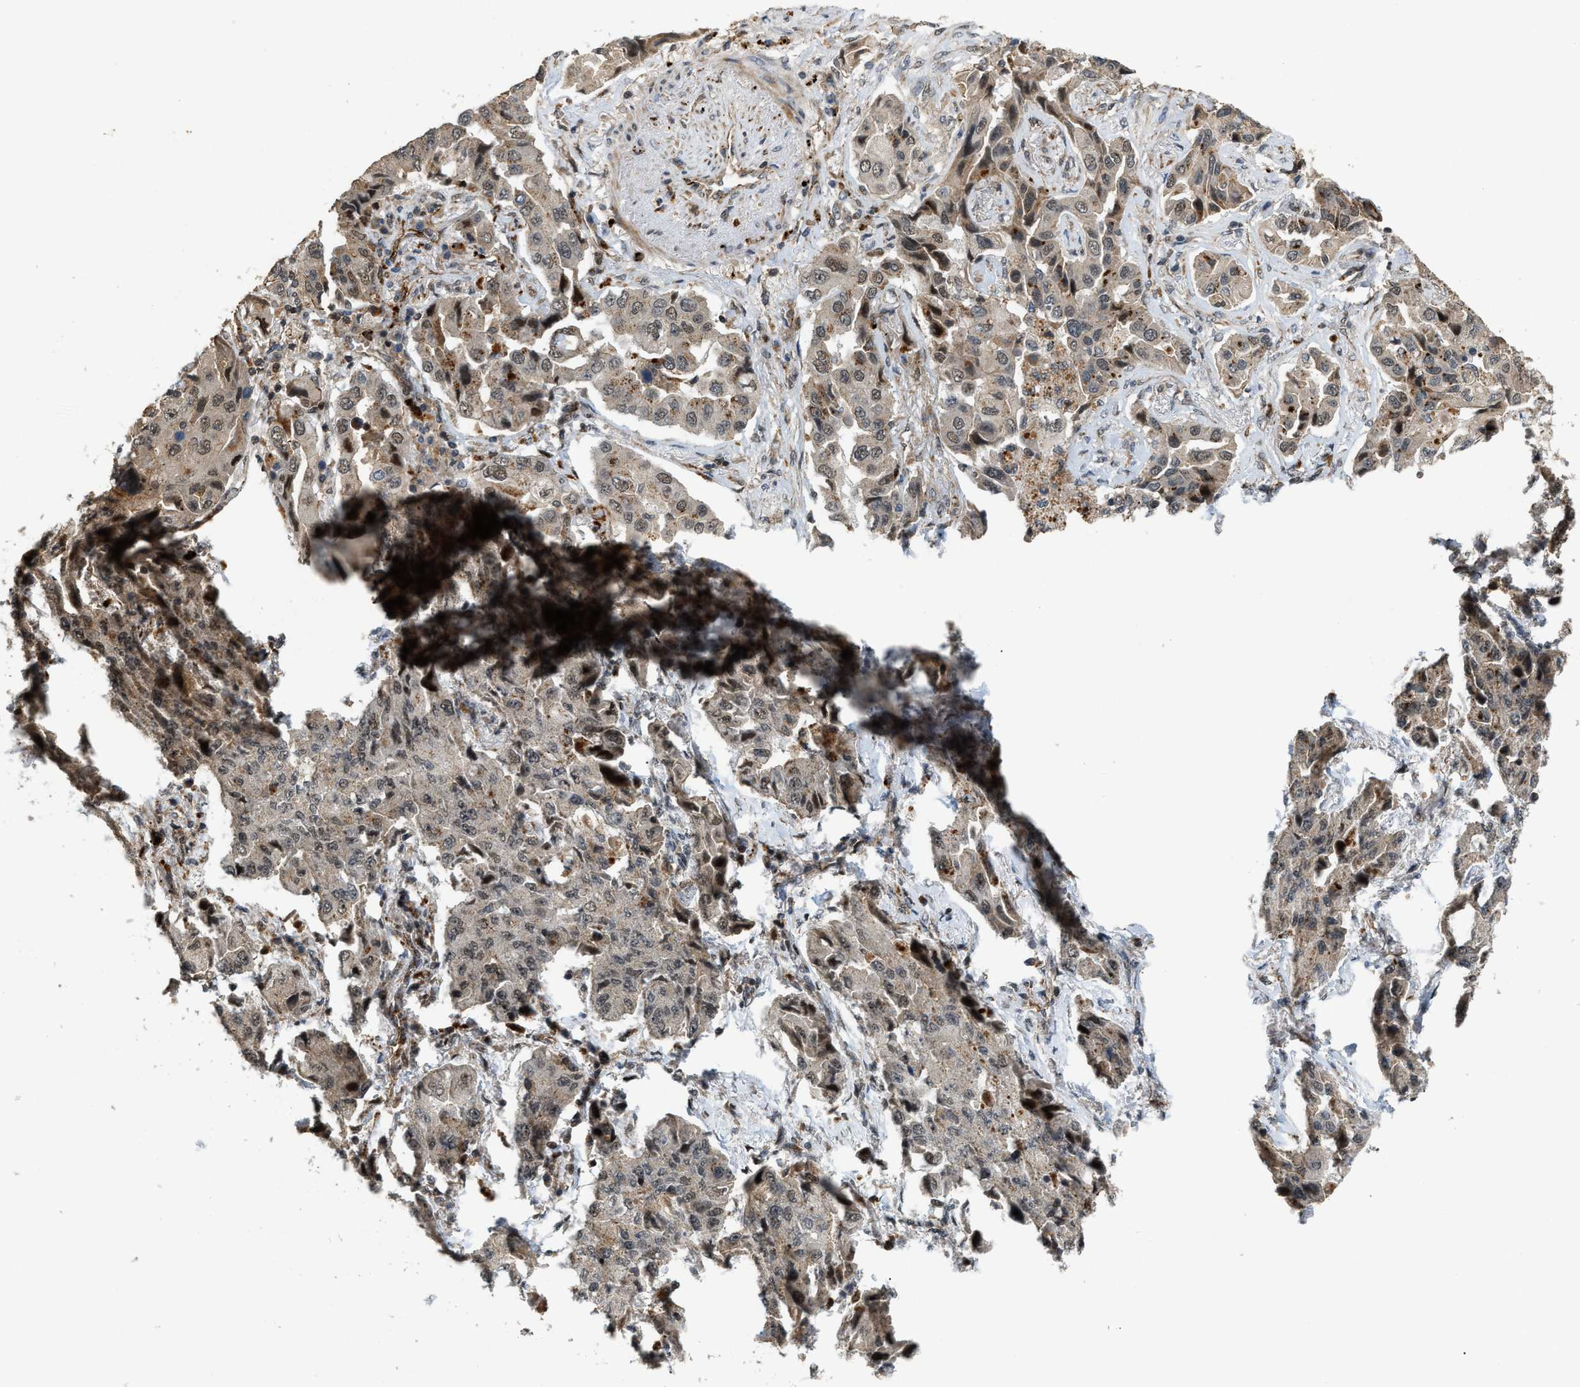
{"staining": {"intensity": "weak", "quantity": "<25%", "location": "nuclear"}, "tissue": "lung cancer", "cell_type": "Tumor cells", "image_type": "cancer", "snomed": [{"axis": "morphology", "description": "Adenocarcinoma, NOS"}, {"axis": "topography", "description": "Lung"}], "caption": "Lung adenocarcinoma was stained to show a protein in brown. There is no significant positivity in tumor cells.", "gene": "DPF2", "patient": {"sex": "female", "age": 65}}